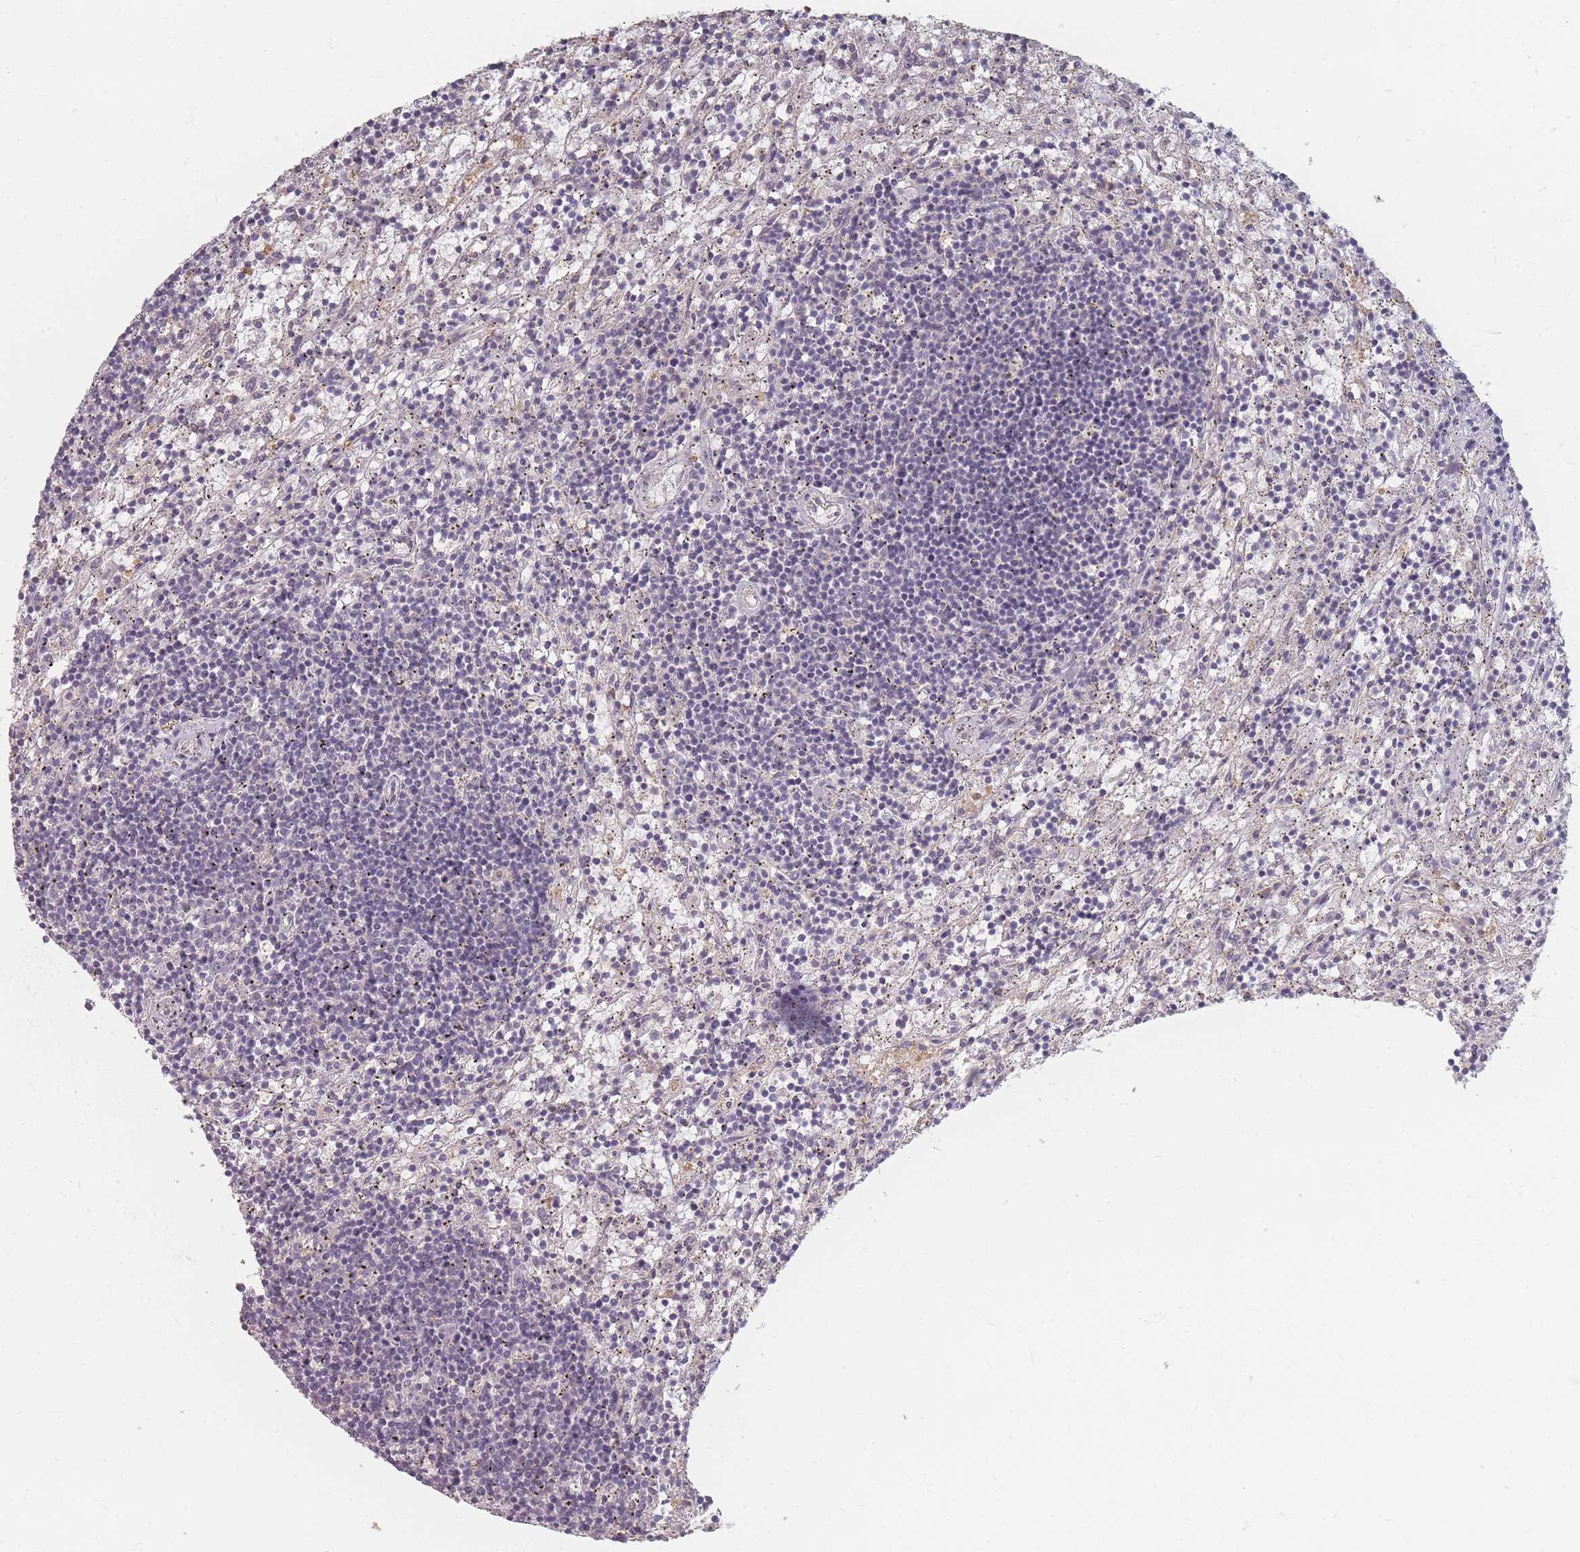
{"staining": {"intensity": "negative", "quantity": "none", "location": "none"}, "tissue": "lymphoma", "cell_type": "Tumor cells", "image_type": "cancer", "snomed": [{"axis": "morphology", "description": "Malignant lymphoma, non-Hodgkin's type, Low grade"}, {"axis": "topography", "description": "Spleen"}], "caption": "An IHC photomicrograph of lymphoma is shown. There is no staining in tumor cells of lymphoma.", "gene": "RFTN1", "patient": {"sex": "male", "age": 76}}